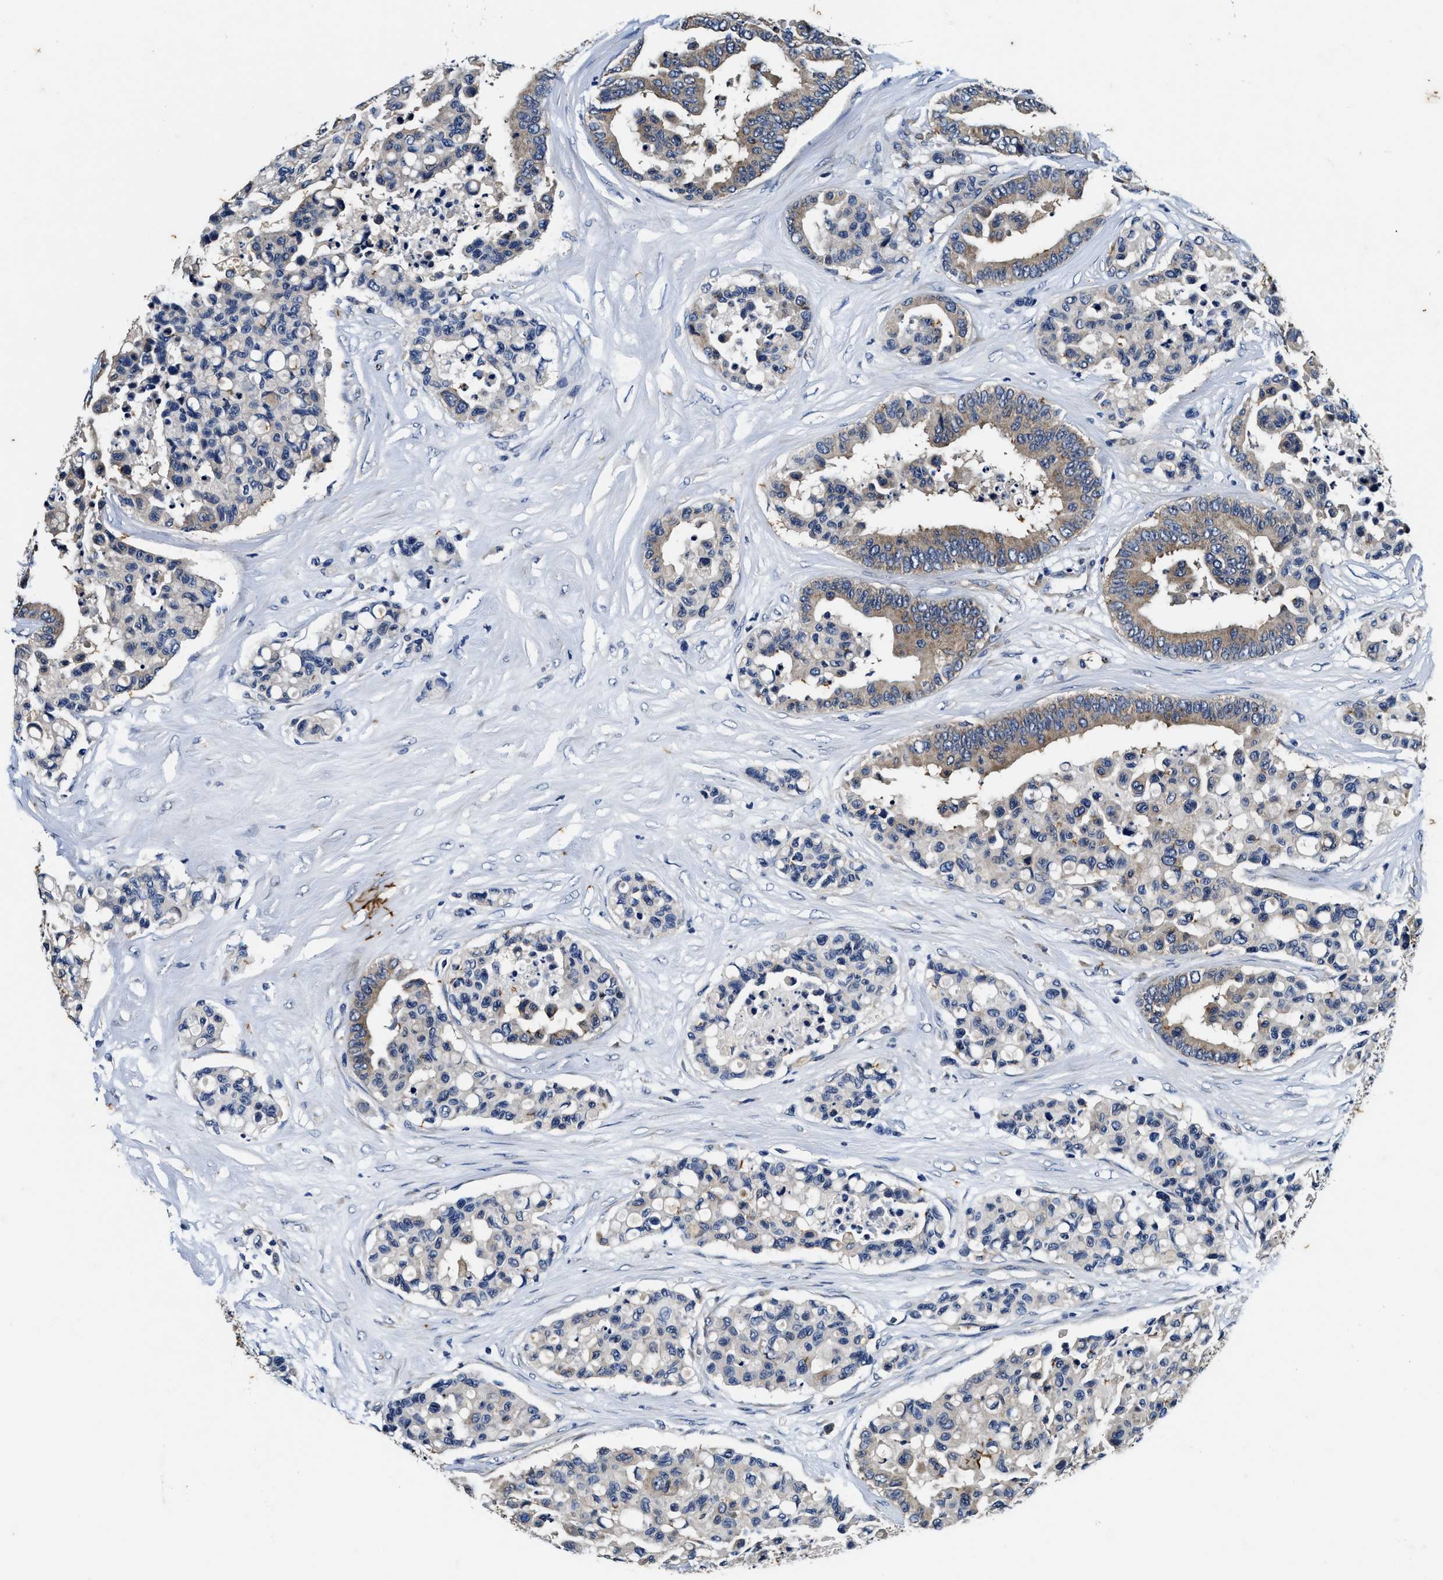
{"staining": {"intensity": "weak", "quantity": "25%-75%", "location": "cytoplasmic/membranous"}, "tissue": "colorectal cancer", "cell_type": "Tumor cells", "image_type": "cancer", "snomed": [{"axis": "morphology", "description": "Adenocarcinoma, NOS"}, {"axis": "topography", "description": "Colon"}], "caption": "Adenocarcinoma (colorectal) stained for a protein demonstrates weak cytoplasmic/membranous positivity in tumor cells.", "gene": "PI4KB", "patient": {"sex": "male", "age": 82}}